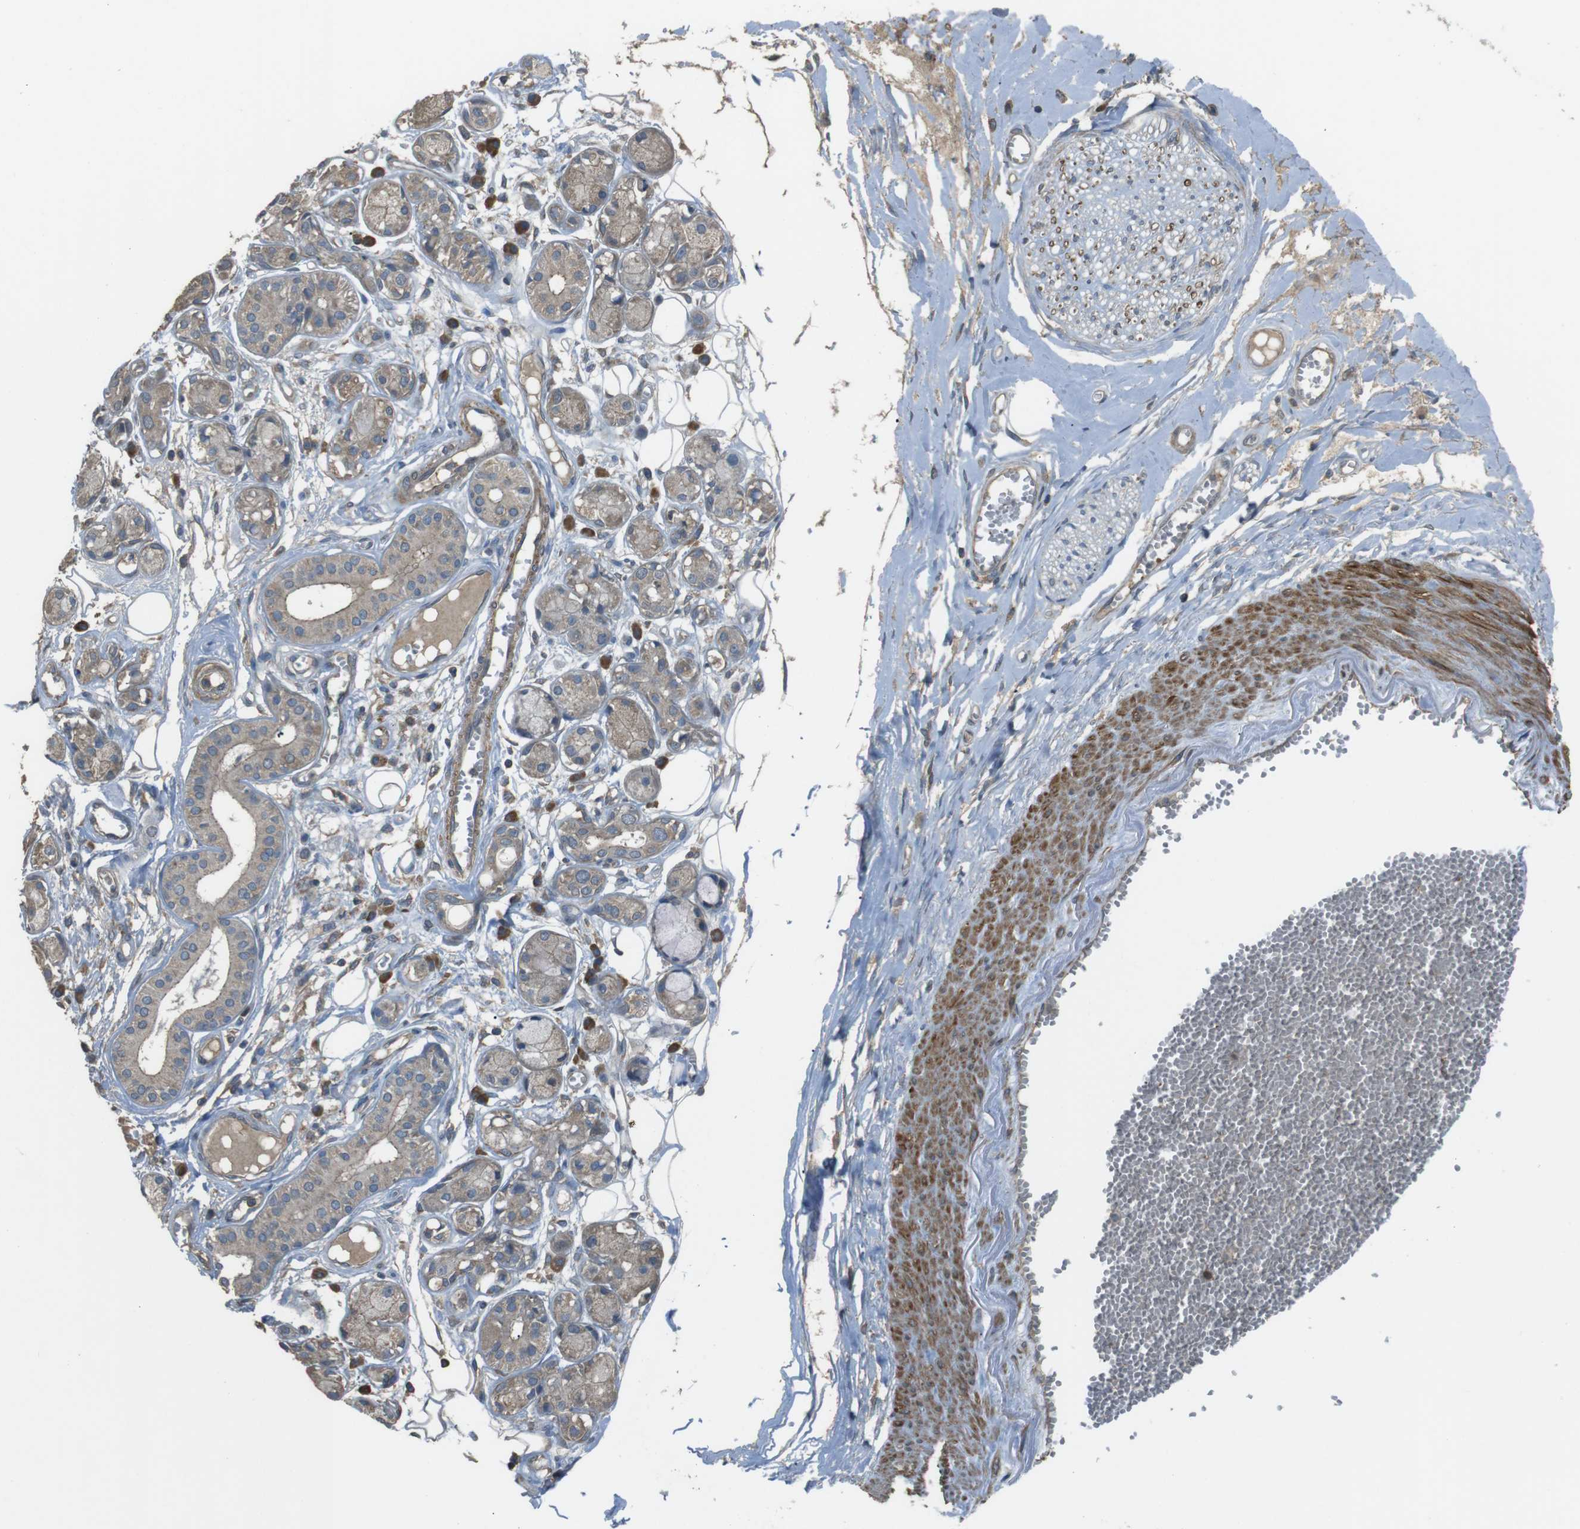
{"staining": {"intensity": "weak", "quantity": "25%-75%", "location": "cytoplasmic/membranous"}, "tissue": "adipose tissue", "cell_type": "Adipocytes", "image_type": "normal", "snomed": [{"axis": "morphology", "description": "Normal tissue, NOS"}, {"axis": "morphology", "description": "Inflammation, NOS"}, {"axis": "topography", "description": "Salivary gland"}, {"axis": "topography", "description": "Peripheral nerve tissue"}], "caption": "The immunohistochemical stain labels weak cytoplasmic/membranous positivity in adipocytes of normal adipose tissue.", "gene": "FUT2", "patient": {"sex": "female", "age": 75}}